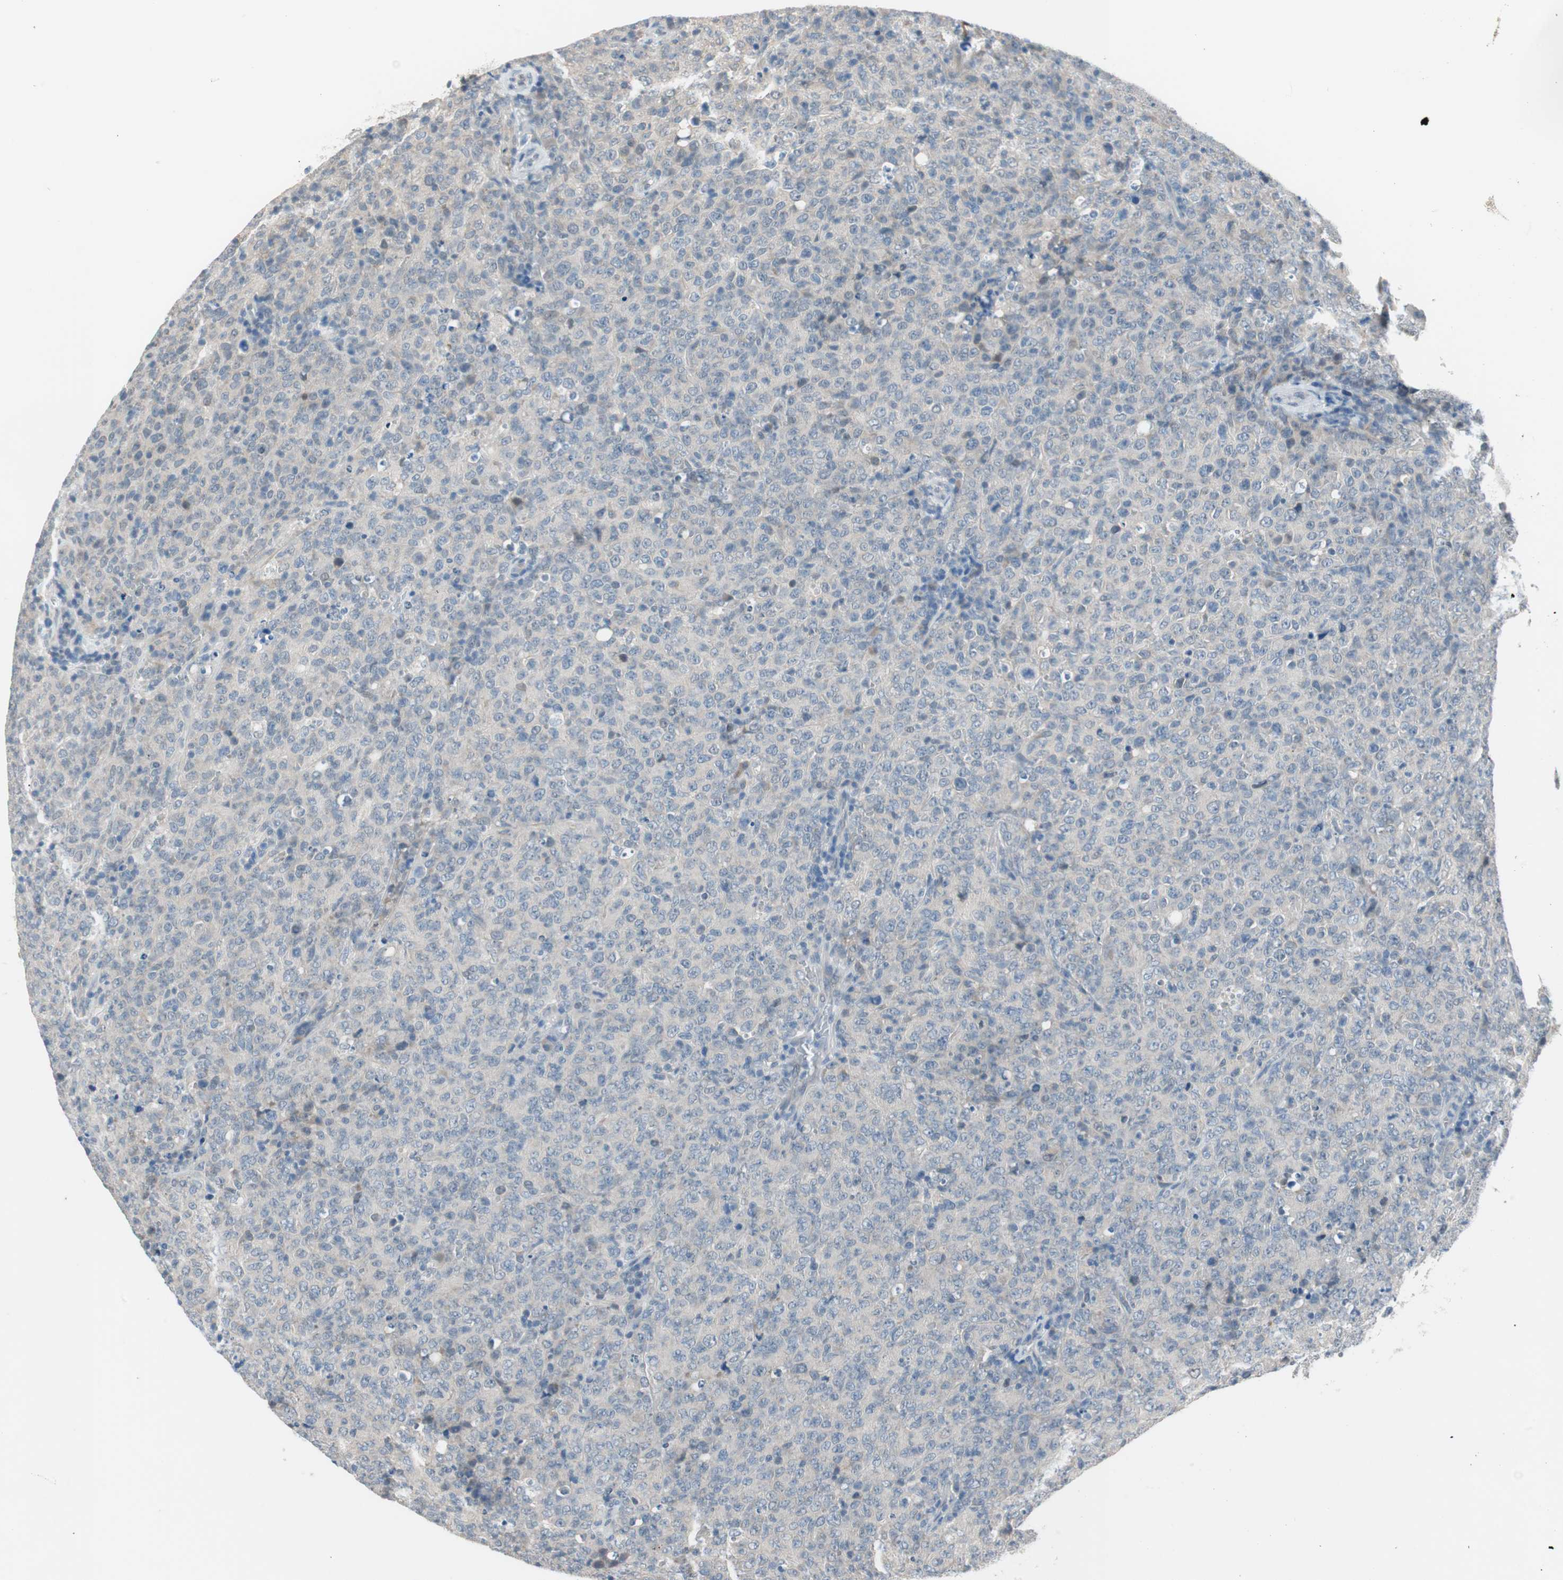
{"staining": {"intensity": "weak", "quantity": "<25%", "location": "cytoplasmic/membranous"}, "tissue": "lymphoma", "cell_type": "Tumor cells", "image_type": "cancer", "snomed": [{"axis": "morphology", "description": "Malignant lymphoma, non-Hodgkin's type, High grade"}, {"axis": "topography", "description": "Tonsil"}], "caption": "Micrograph shows no significant protein staining in tumor cells of high-grade malignant lymphoma, non-Hodgkin's type.", "gene": "GRHL1", "patient": {"sex": "female", "age": 36}}